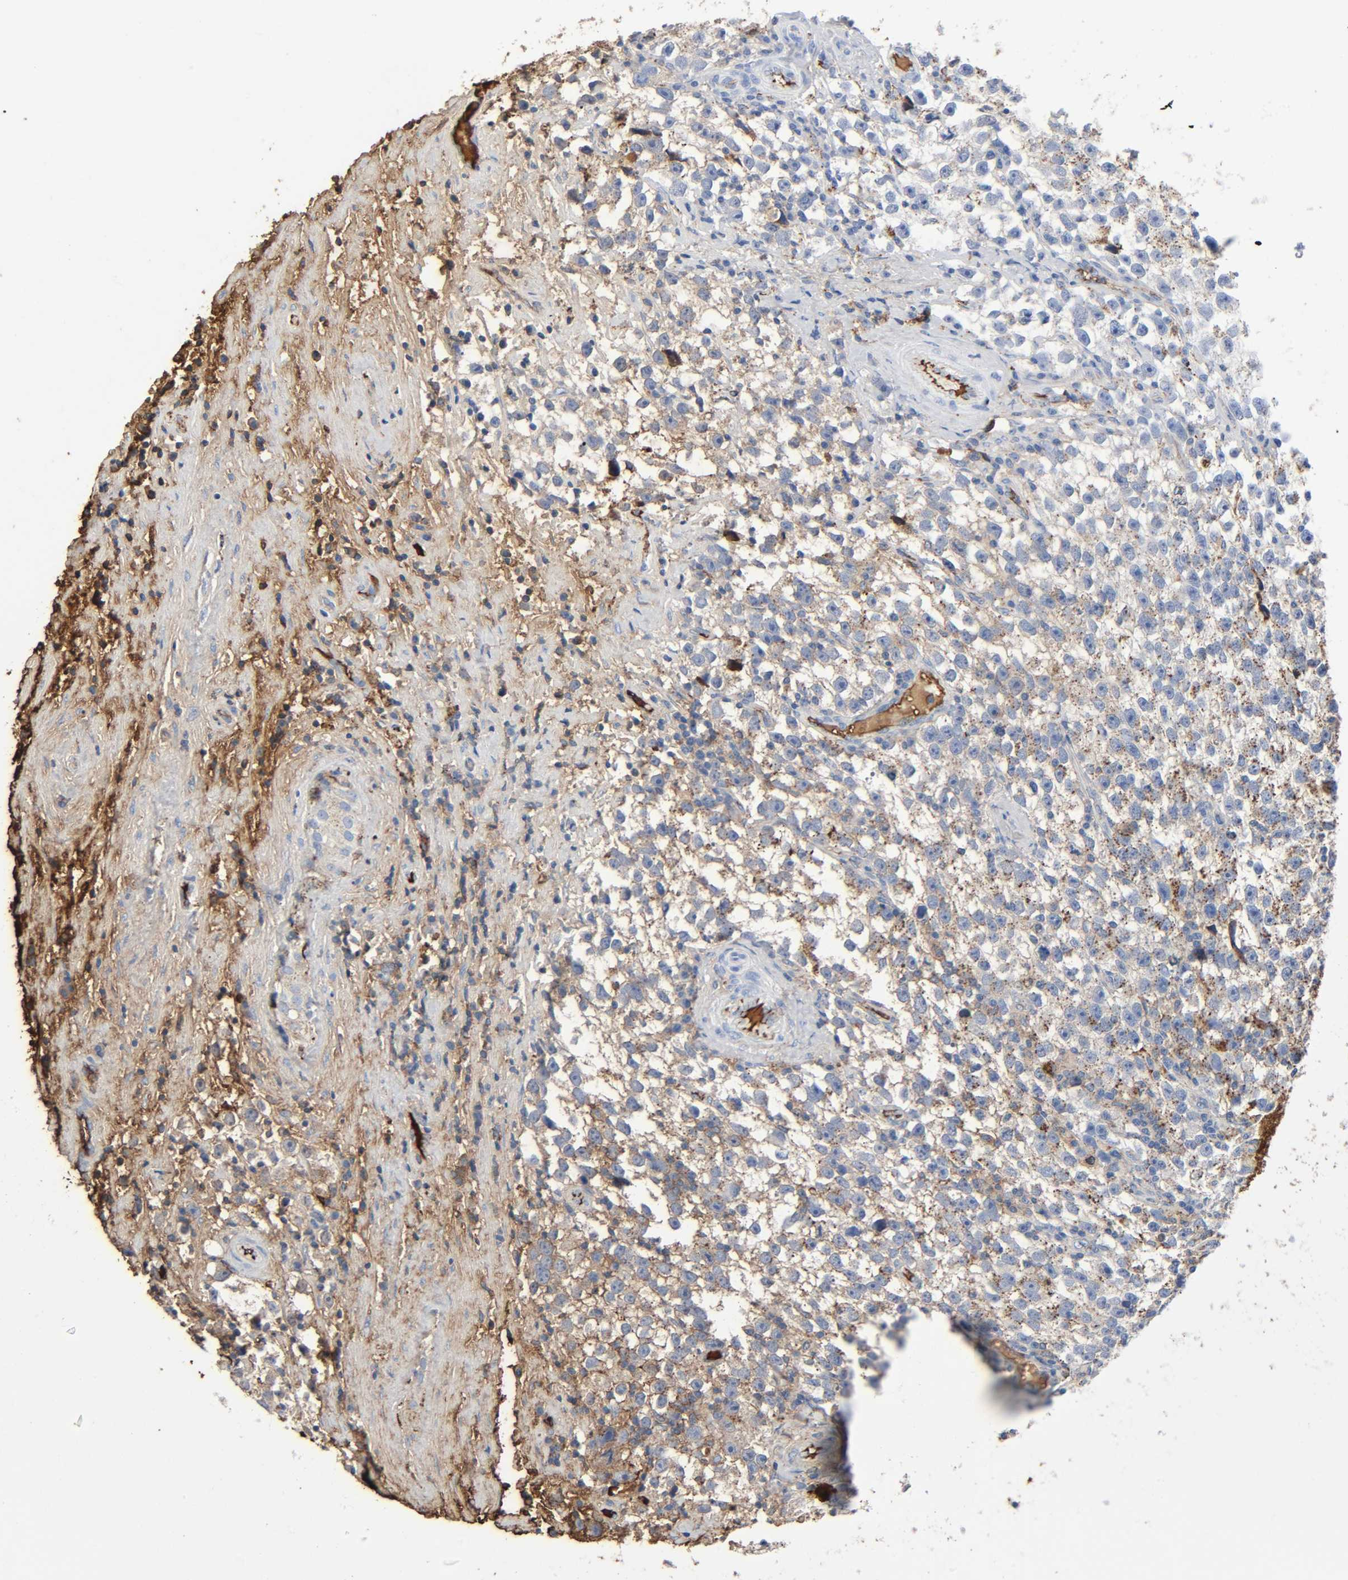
{"staining": {"intensity": "moderate", "quantity": "25%-75%", "location": "cytoplasmic/membranous"}, "tissue": "testis cancer", "cell_type": "Tumor cells", "image_type": "cancer", "snomed": [{"axis": "morphology", "description": "Seminoma, NOS"}, {"axis": "topography", "description": "Testis"}], "caption": "This photomicrograph displays IHC staining of human seminoma (testis), with medium moderate cytoplasmic/membranous expression in approximately 25%-75% of tumor cells.", "gene": "C3", "patient": {"sex": "male", "age": 33}}